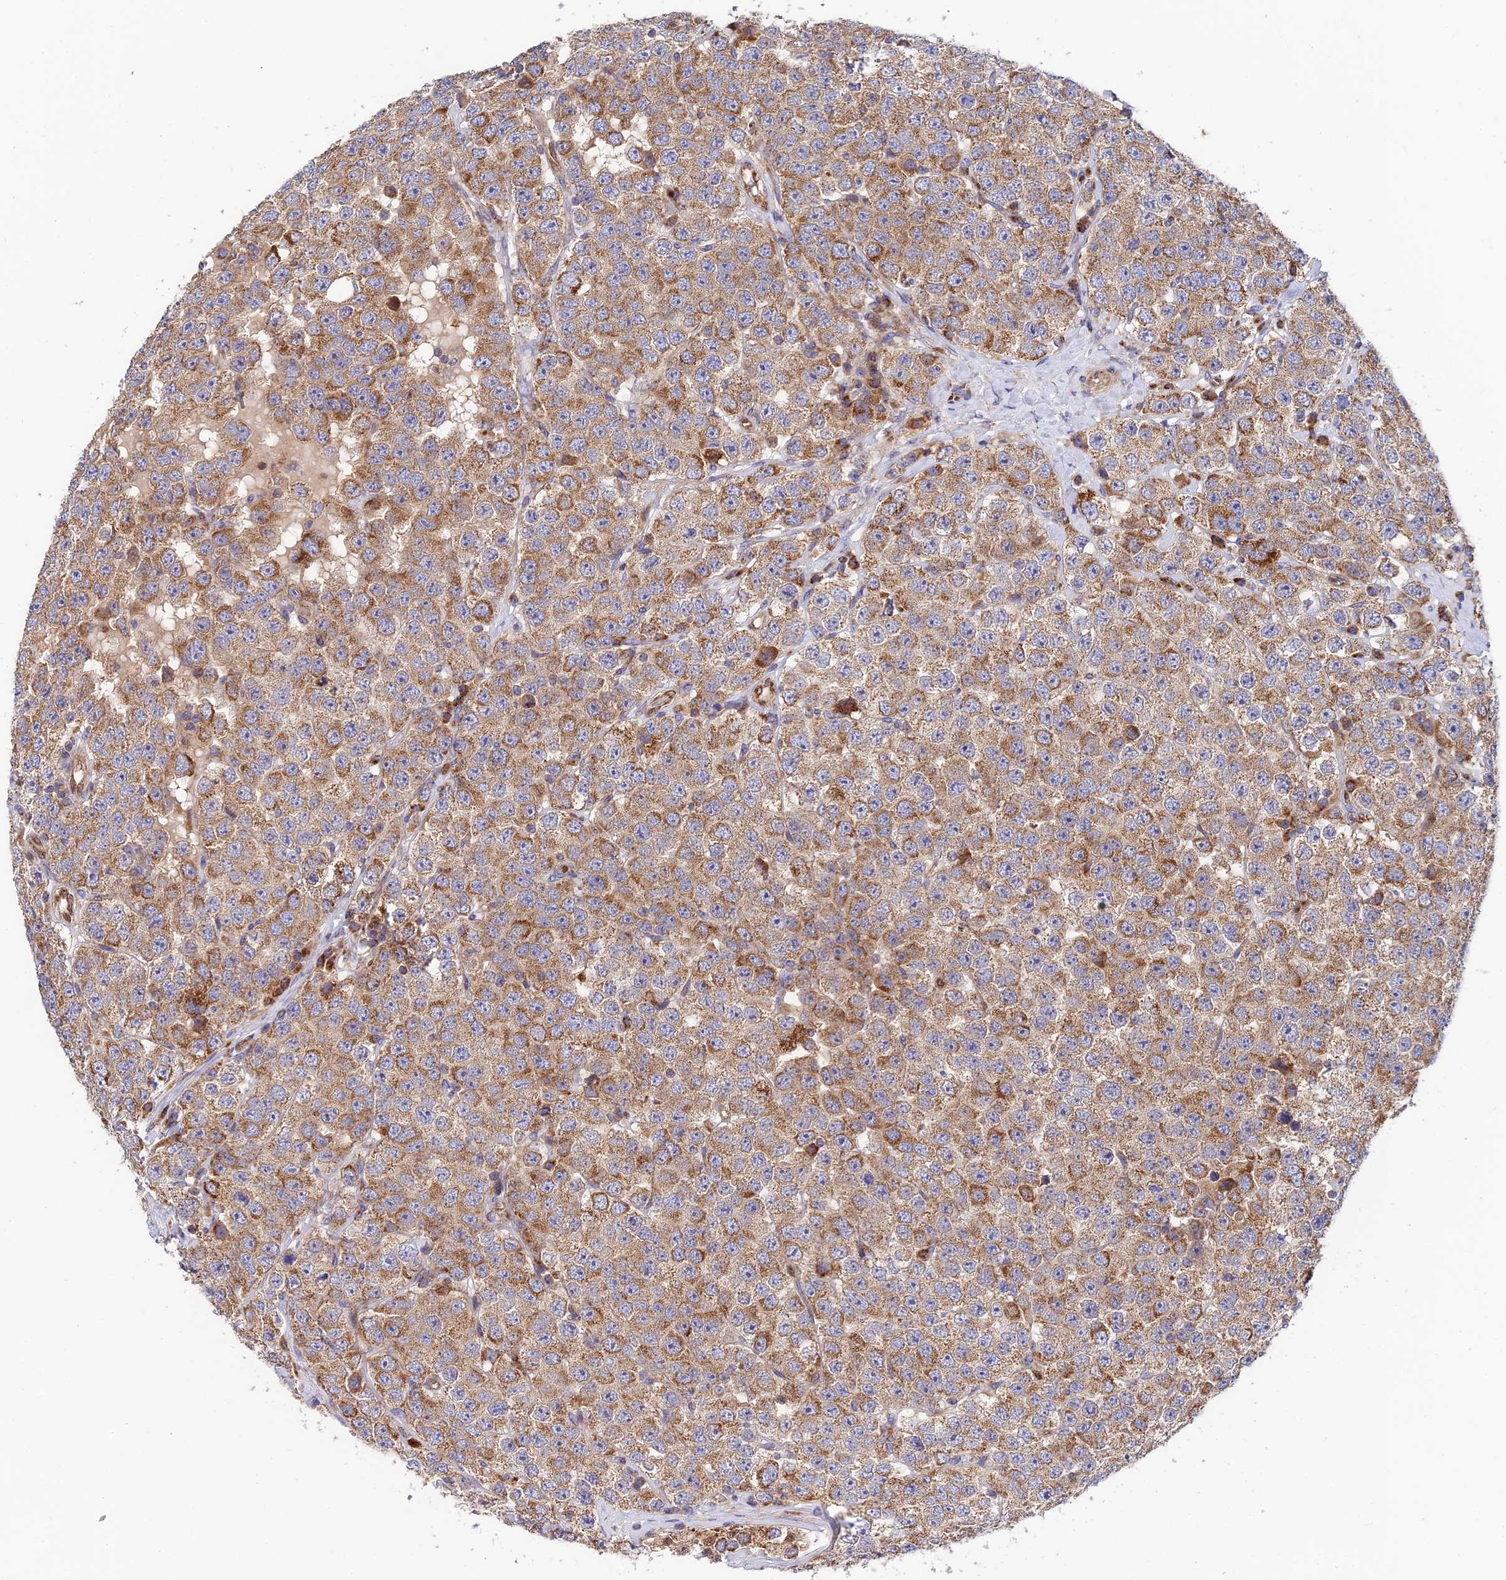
{"staining": {"intensity": "moderate", "quantity": ">75%", "location": "cytoplasmic/membranous"}, "tissue": "testis cancer", "cell_type": "Tumor cells", "image_type": "cancer", "snomed": [{"axis": "morphology", "description": "Seminoma, NOS"}, {"axis": "topography", "description": "Testis"}], "caption": "The histopathology image demonstrates a brown stain indicating the presence of a protein in the cytoplasmic/membranous of tumor cells in seminoma (testis).", "gene": "PODNL1", "patient": {"sex": "male", "age": 28}}